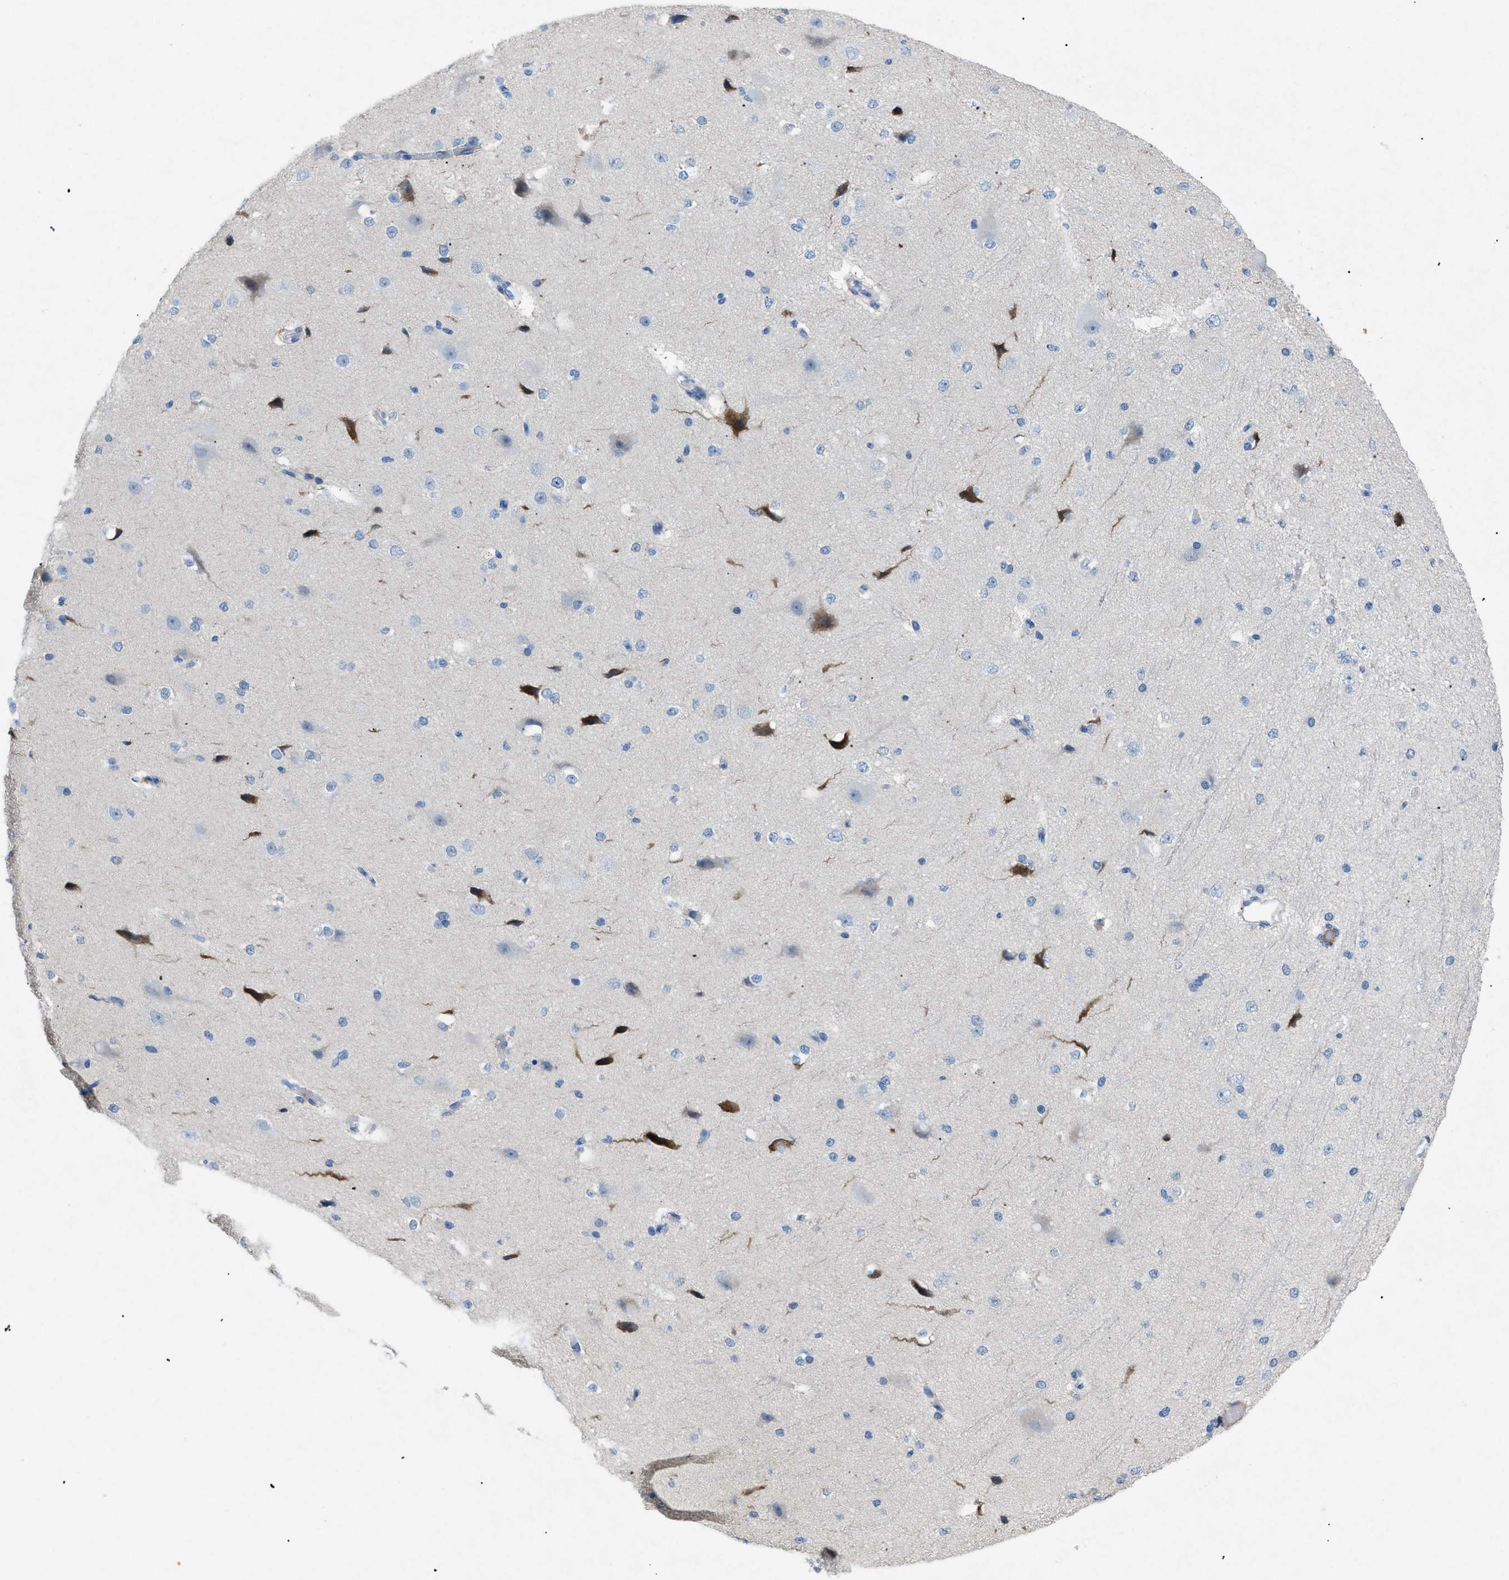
{"staining": {"intensity": "negative", "quantity": "none", "location": "none"}, "tissue": "cerebral cortex", "cell_type": "Endothelial cells", "image_type": "normal", "snomed": [{"axis": "morphology", "description": "Normal tissue, NOS"}, {"axis": "morphology", "description": "Developmental malformation"}, {"axis": "topography", "description": "Cerebral cortex"}], "caption": "A high-resolution image shows IHC staining of normal cerebral cortex, which reveals no significant staining in endothelial cells.", "gene": "TASOR", "patient": {"sex": "female", "age": 30}}